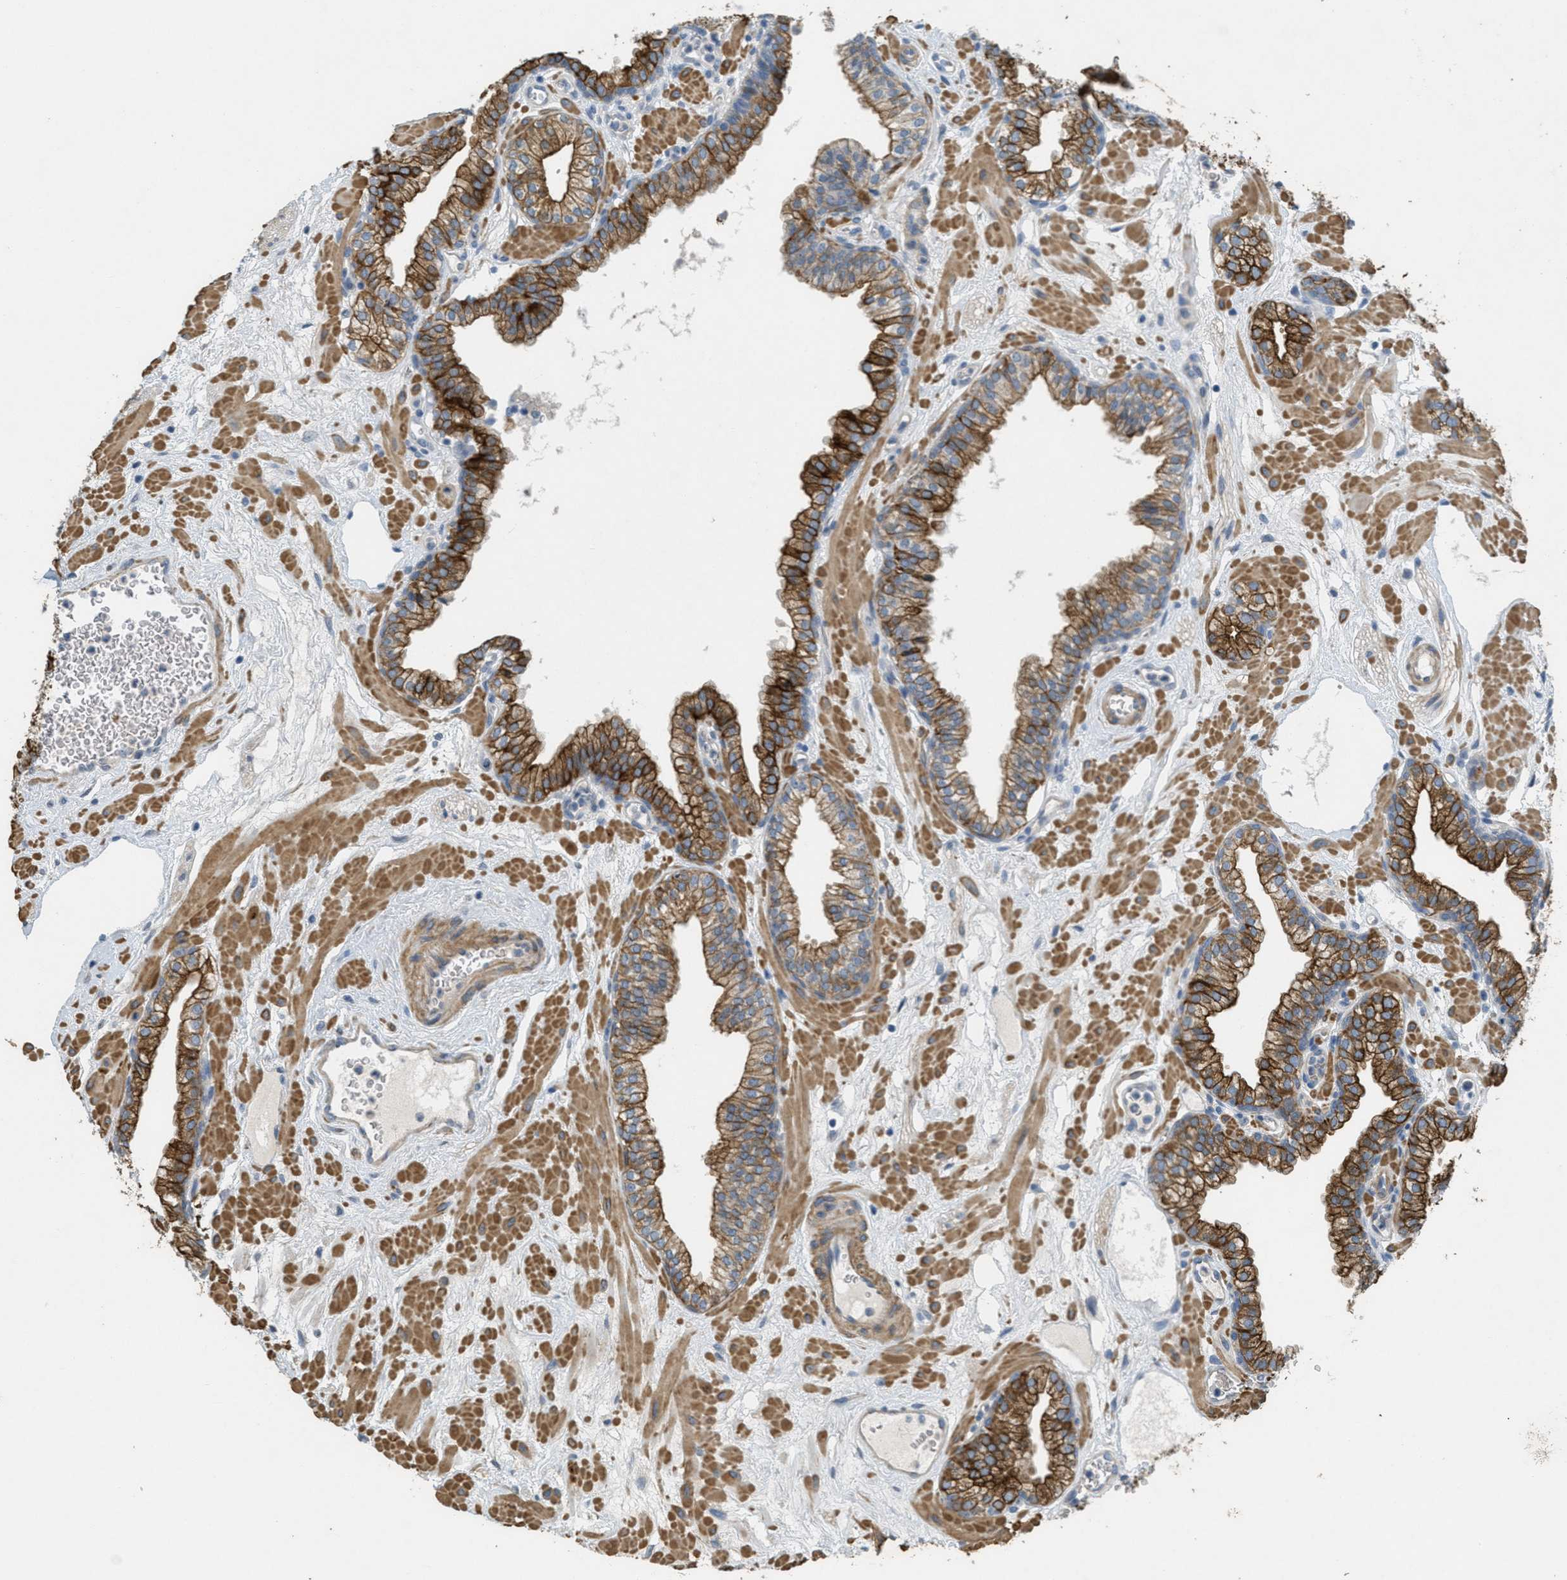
{"staining": {"intensity": "strong", "quantity": ">75%", "location": "cytoplasmic/membranous"}, "tissue": "prostate", "cell_type": "Glandular cells", "image_type": "normal", "snomed": [{"axis": "morphology", "description": "Normal tissue, NOS"}, {"axis": "morphology", "description": "Urothelial carcinoma, Low grade"}, {"axis": "topography", "description": "Urinary bladder"}, {"axis": "topography", "description": "Prostate"}], "caption": "A photomicrograph of prostate stained for a protein exhibits strong cytoplasmic/membranous brown staining in glandular cells.", "gene": "MRS2", "patient": {"sex": "male", "age": 60}}